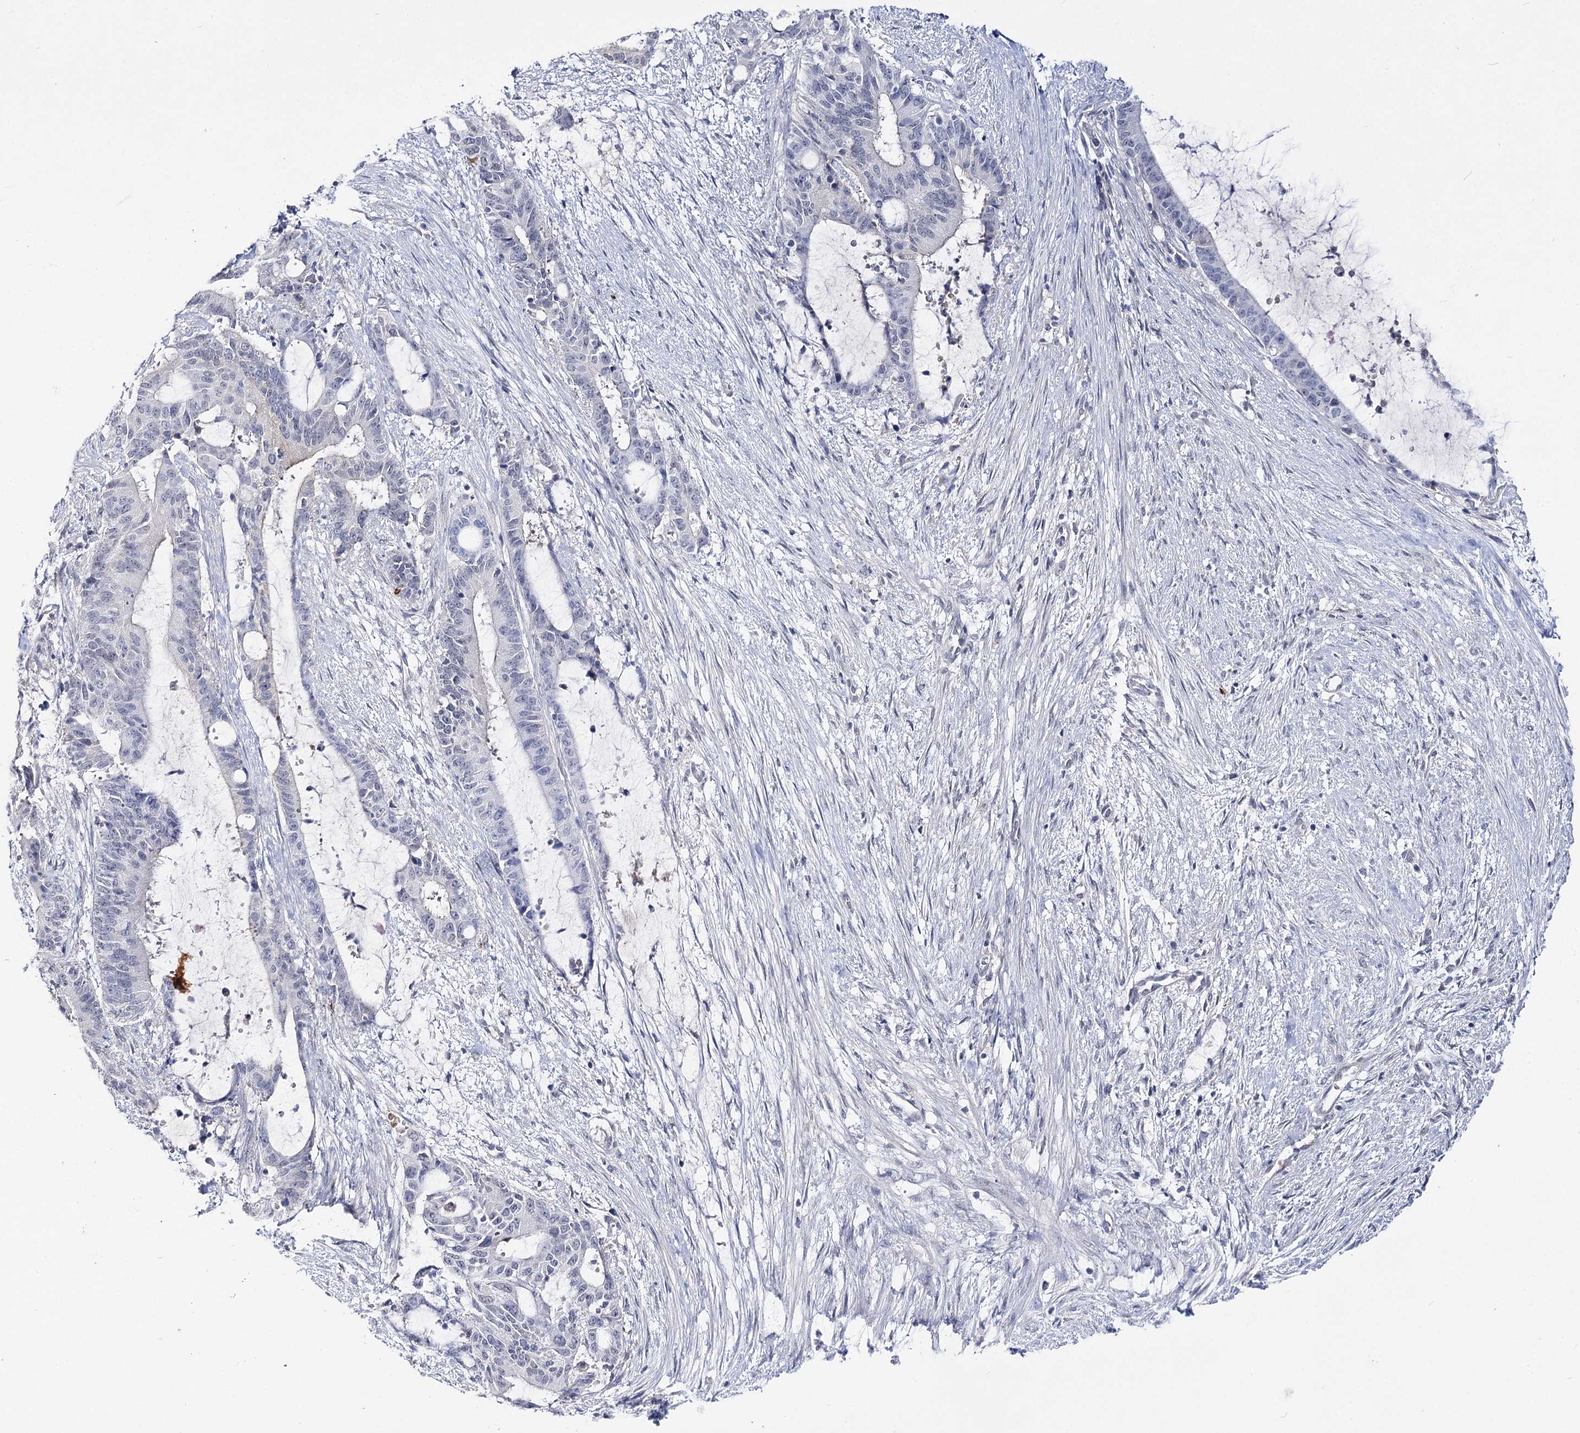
{"staining": {"intensity": "negative", "quantity": "none", "location": "none"}, "tissue": "liver cancer", "cell_type": "Tumor cells", "image_type": "cancer", "snomed": [{"axis": "morphology", "description": "Normal tissue, NOS"}, {"axis": "morphology", "description": "Cholangiocarcinoma"}, {"axis": "topography", "description": "Liver"}, {"axis": "topography", "description": "Peripheral nerve tissue"}], "caption": "The micrograph exhibits no significant positivity in tumor cells of cholangiocarcinoma (liver).", "gene": "ATP10B", "patient": {"sex": "female", "age": 73}}